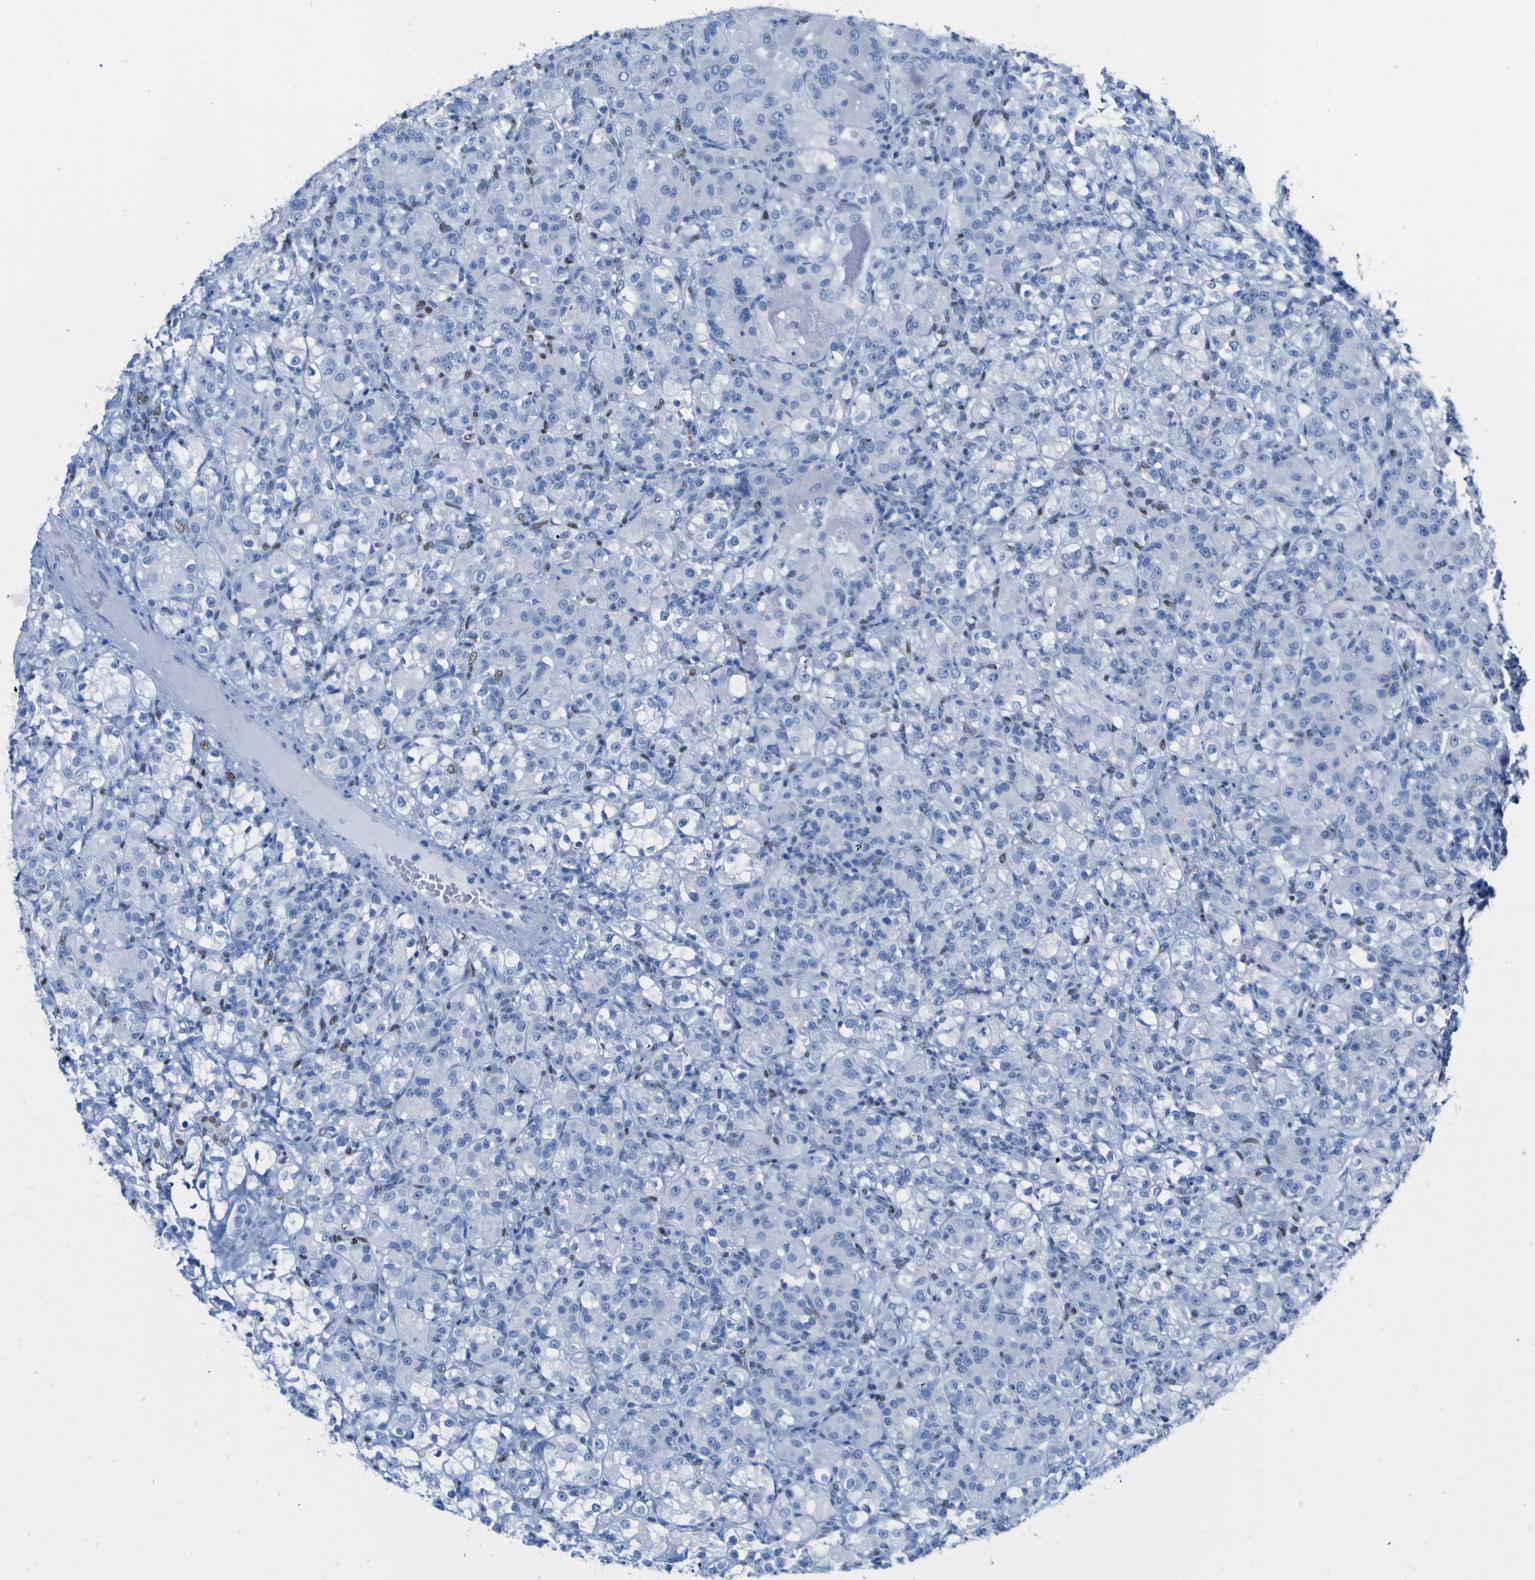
{"staining": {"intensity": "negative", "quantity": "none", "location": "none"}, "tissue": "renal cancer", "cell_type": "Tumor cells", "image_type": "cancer", "snomed": [{"axis": "morphology", "description": "Adenocarcinoma, NOS"}, {"axis": "topography", "description": "Kidney"}], "caption": "Immunohistochemistry (IHC) of renal cancer (adenocarcinoma) exhibits no expression in tumor cells.", "gene": "DACH1", "patient": {"sex": "male", "age": 61}}